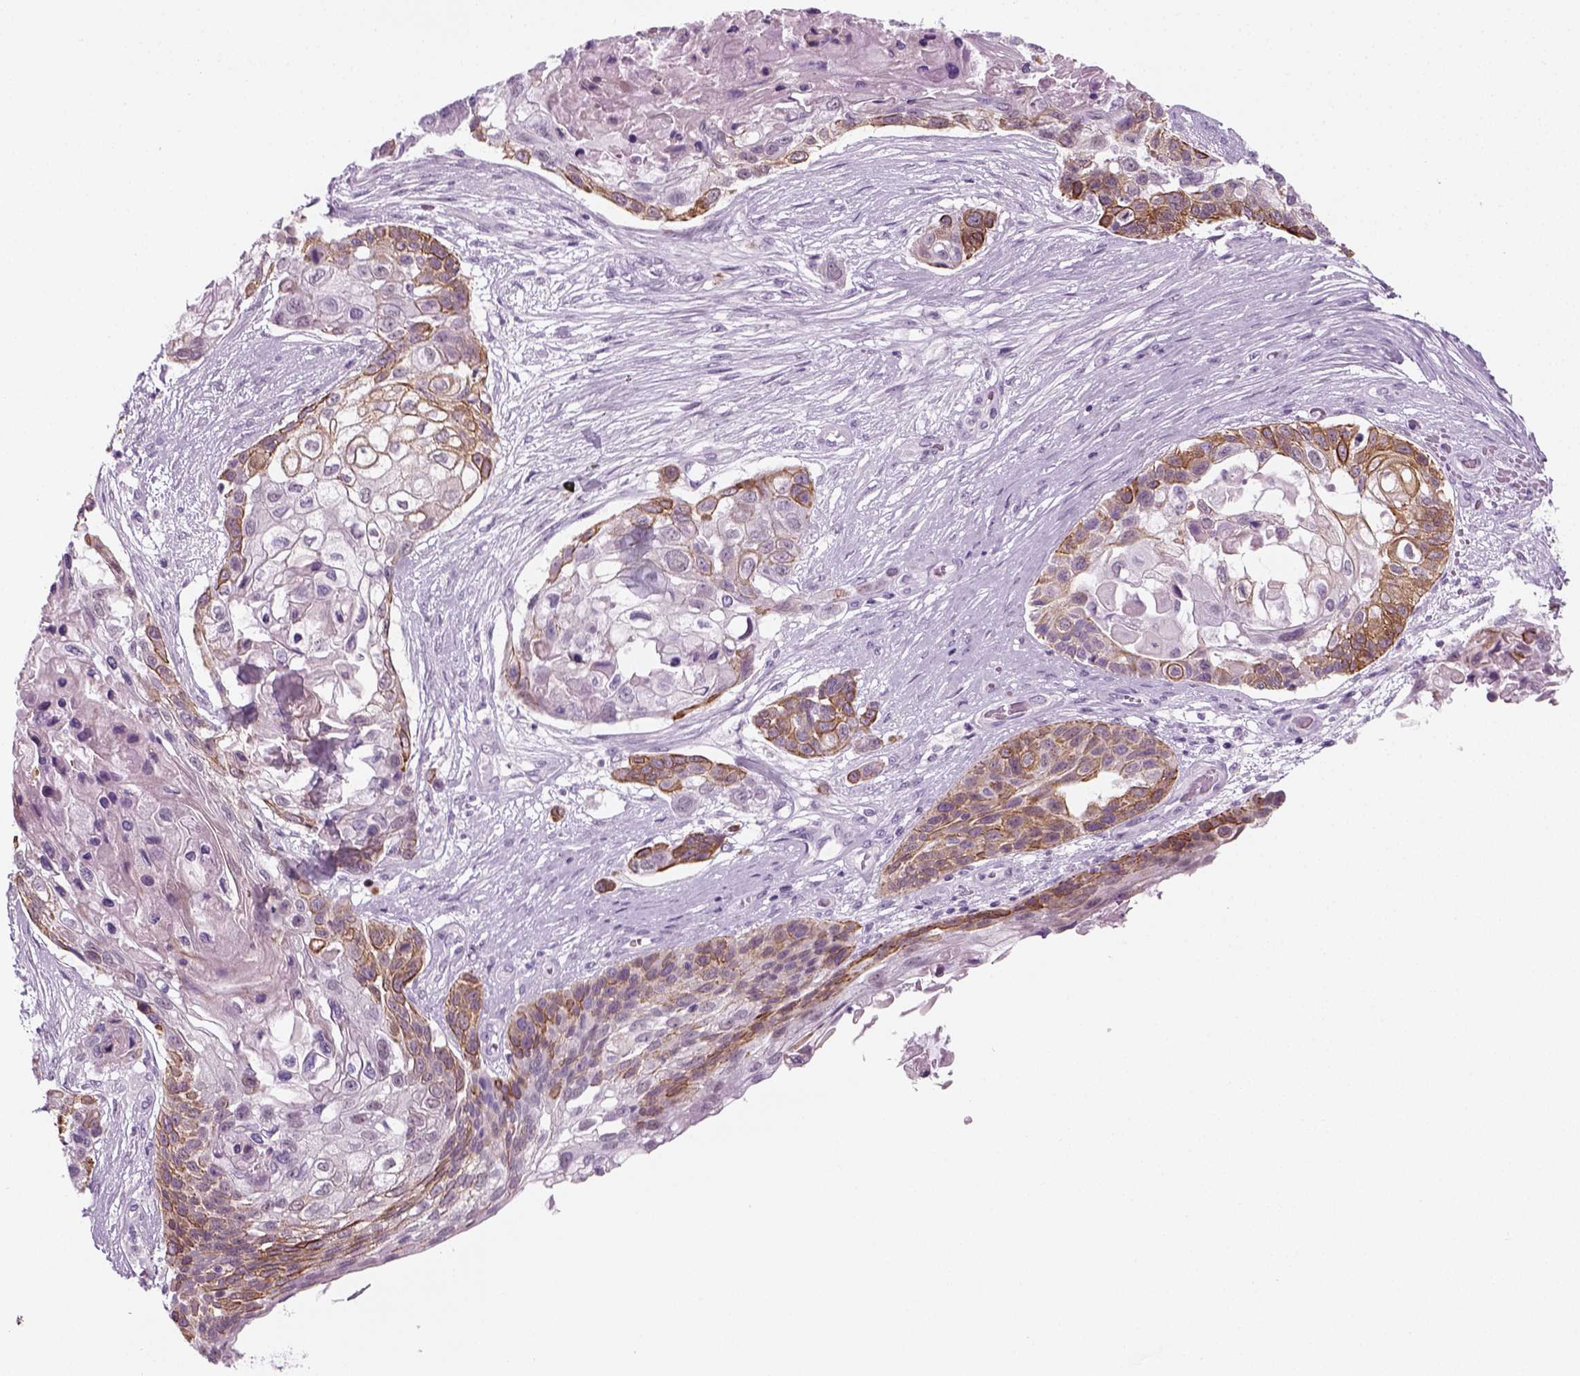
{"staining": {"intensity": "moderate", "quantity": "25%-75%", "location": "cytoplasmic/membranous"}, "tissue": "lung cancer", "cell_type": "Tumor cells", "image_type": "cancer", "snomed": [{"axis": "morphology", "description": "Squamous cell carcinoma, NOS"}, {"axis": "topography", "description": "Lung"}], "caption": "Immunohistochemistry histopathology image of lung cancer (squamous cell carcinoma) stained for a protein (brown), which displays medium levels of moderate cytoplasmic/membranous staining in about 25%-75% of tumor cells.", "gene": "KRT75", "patient": {"sex": "male", "age": 69}}